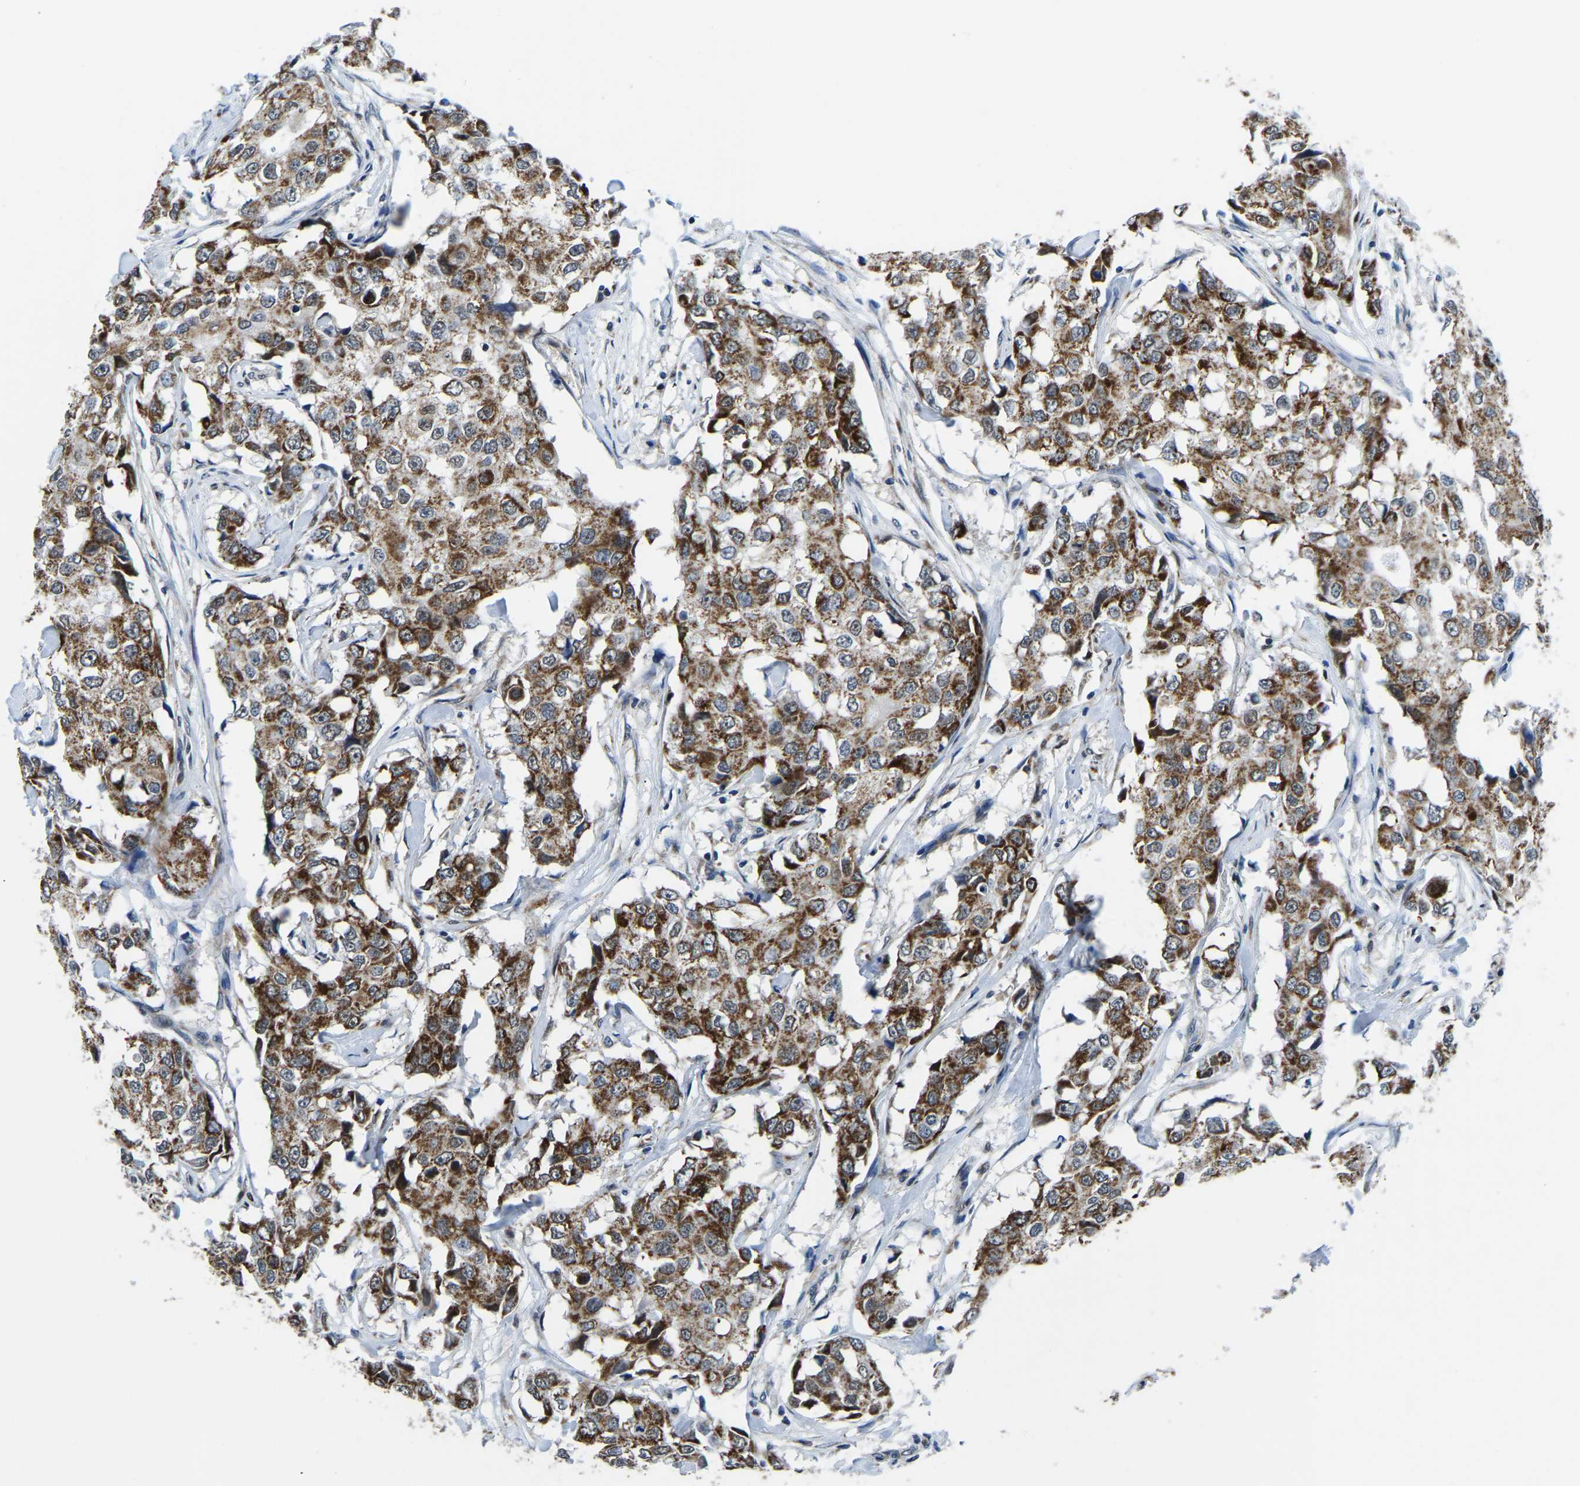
{"staining": {"intensity": "moderate", "quantity": ">75%", "location": "cytoplasmic/membranous"}, "tissue": "breast cancer", "cell_type": "Tumor cells", "image_type": "cancer", "snomed": [{"axis": "morphology", "description": "Duct carcinoma"}, {"axis": "topography", "description": "Breast"}], "caption": "About >75% of tumor cells in human infiltrating ductal carcinoma (breast) show moderate cytoplasmic/membranous protein positivity as visualized by brown immunohistochemical staining.", "gene": "BNIP3L", "patient": {"sex": "female", "age": 27}}